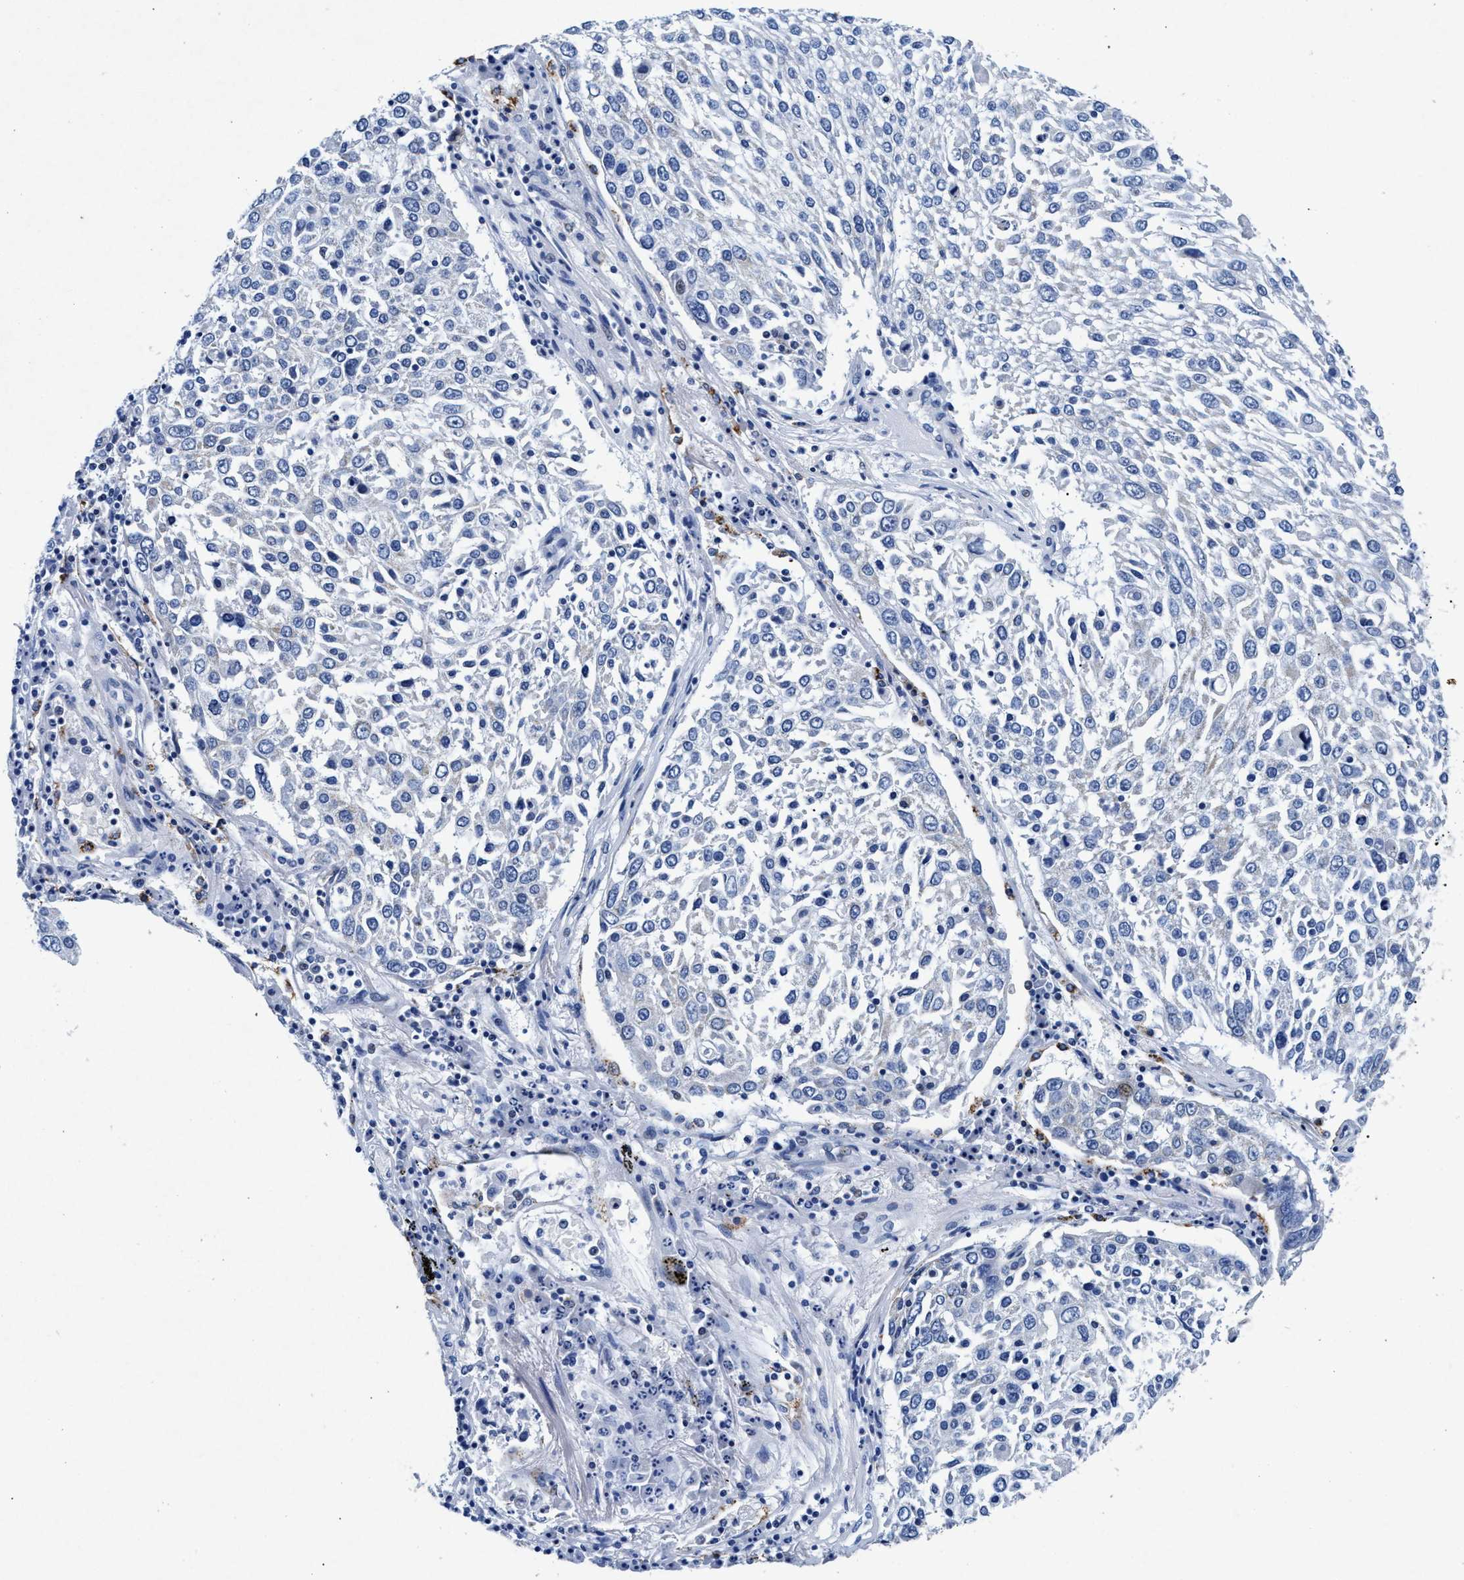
{"staining": {"intensity": "negative", "quantity": "none", "location": "none"}, "tissue": "lung cancer", "cell_type": "Tumor cells", "image_type": "cancer", "snomed": [{"axis": "morphology", "description": "Squamous cell carcinoma, NOS"}, {"axis": "topography", "description": "Lung"}], "caption": "Human lung cancer stained for a protein using IHC shows no positivity in tumor cells.", "gene": "MAP6", "patient": {"sex": "male", "age": 65}}